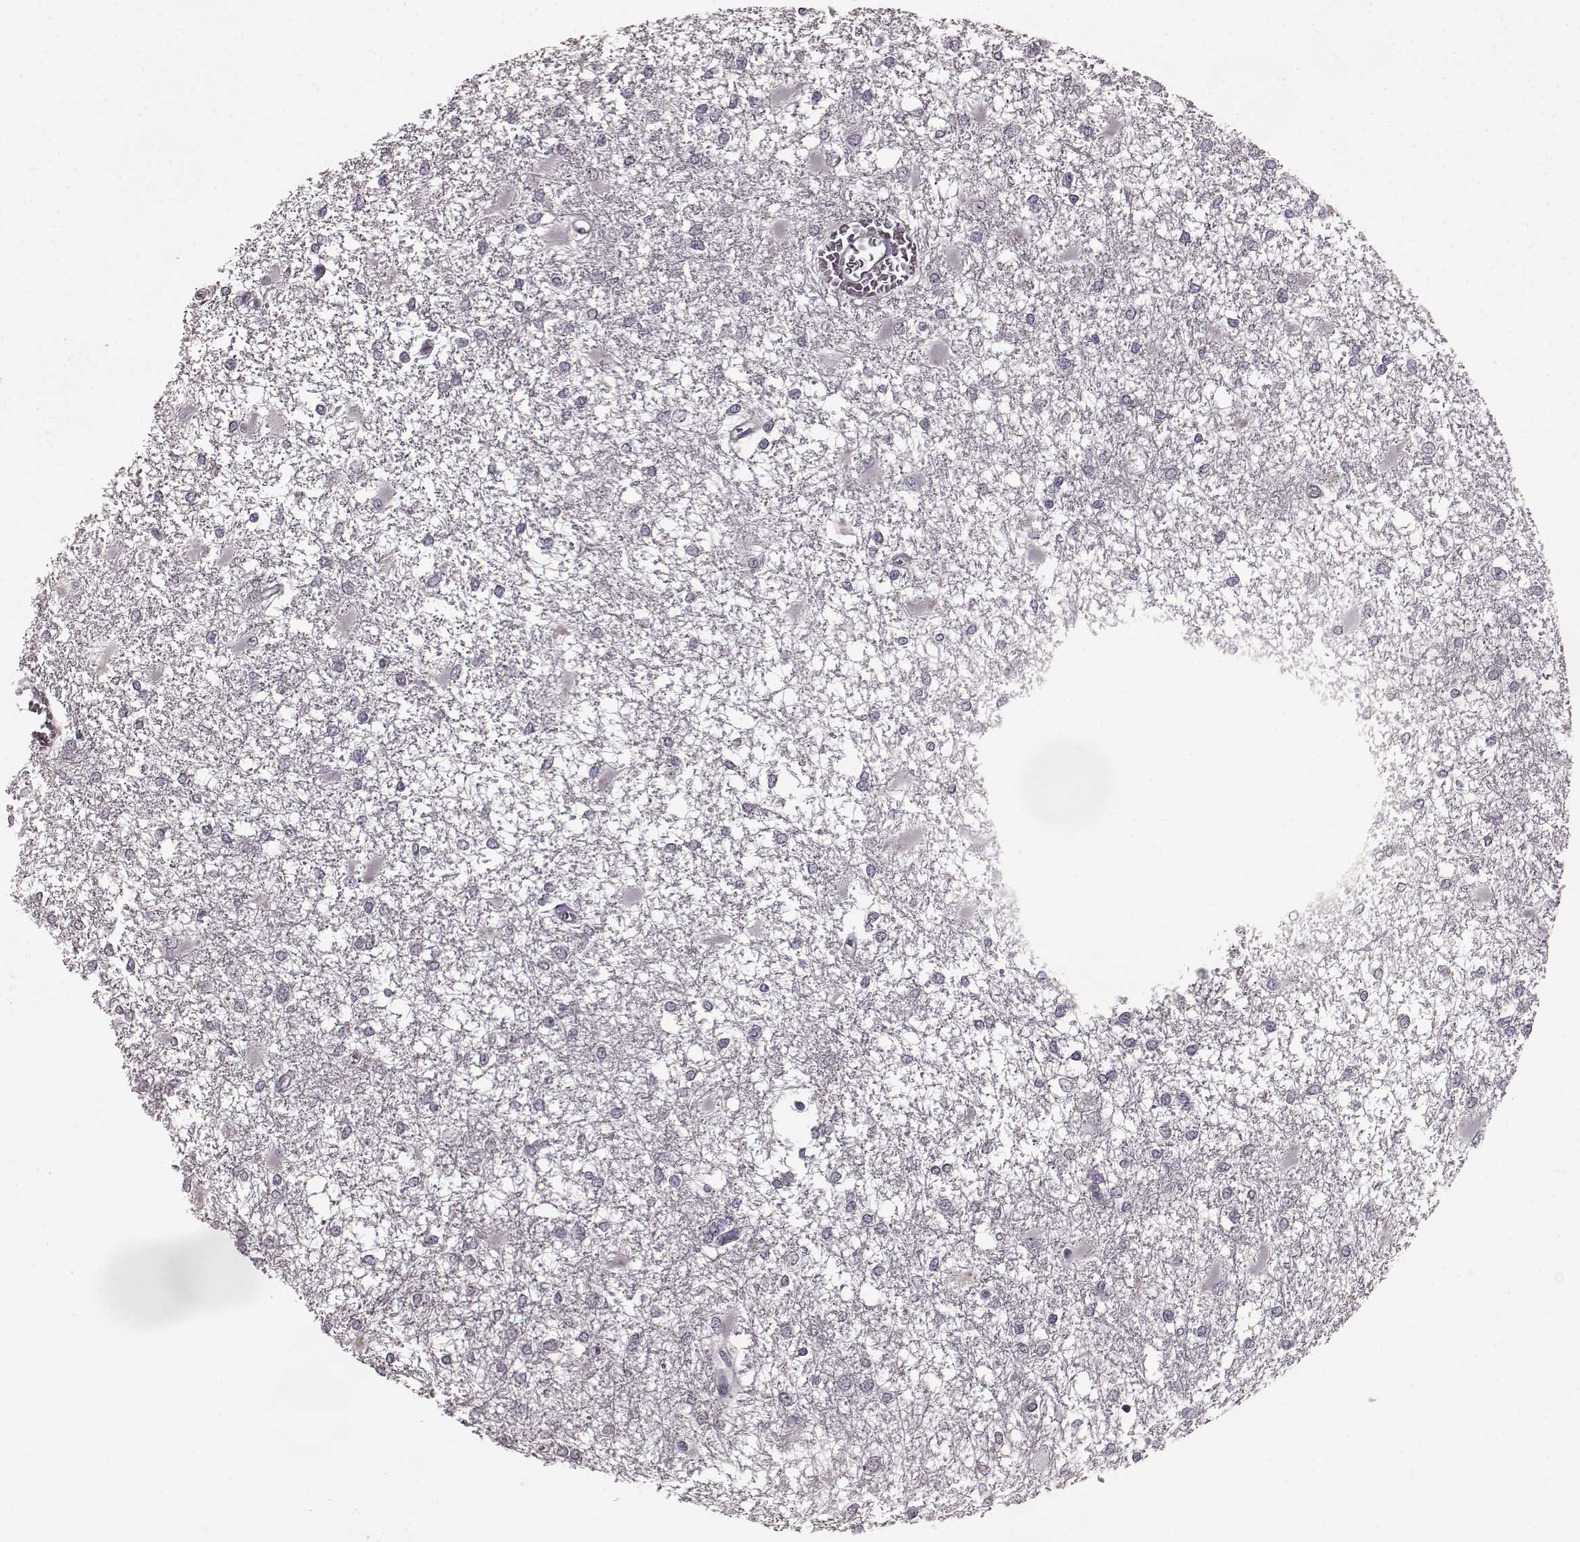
{"staining": {"intensity": "negative", "quantity": "none", "location": "none"}, "tissue": "glioma", "cell_type": "Tumor cells", "image_type": "cancer", "snomed": [{"axis": "morphology", "description": "Glioma, malignant, High grade"}, {"axis": "topography", "description": "Cerebral cortex"}], "caption": "The image exhibits no significant staining in tumor cells of high-grade glioma (malignant).", "gene": "CD28", "patient": {"sex": "male", "age": 79}}